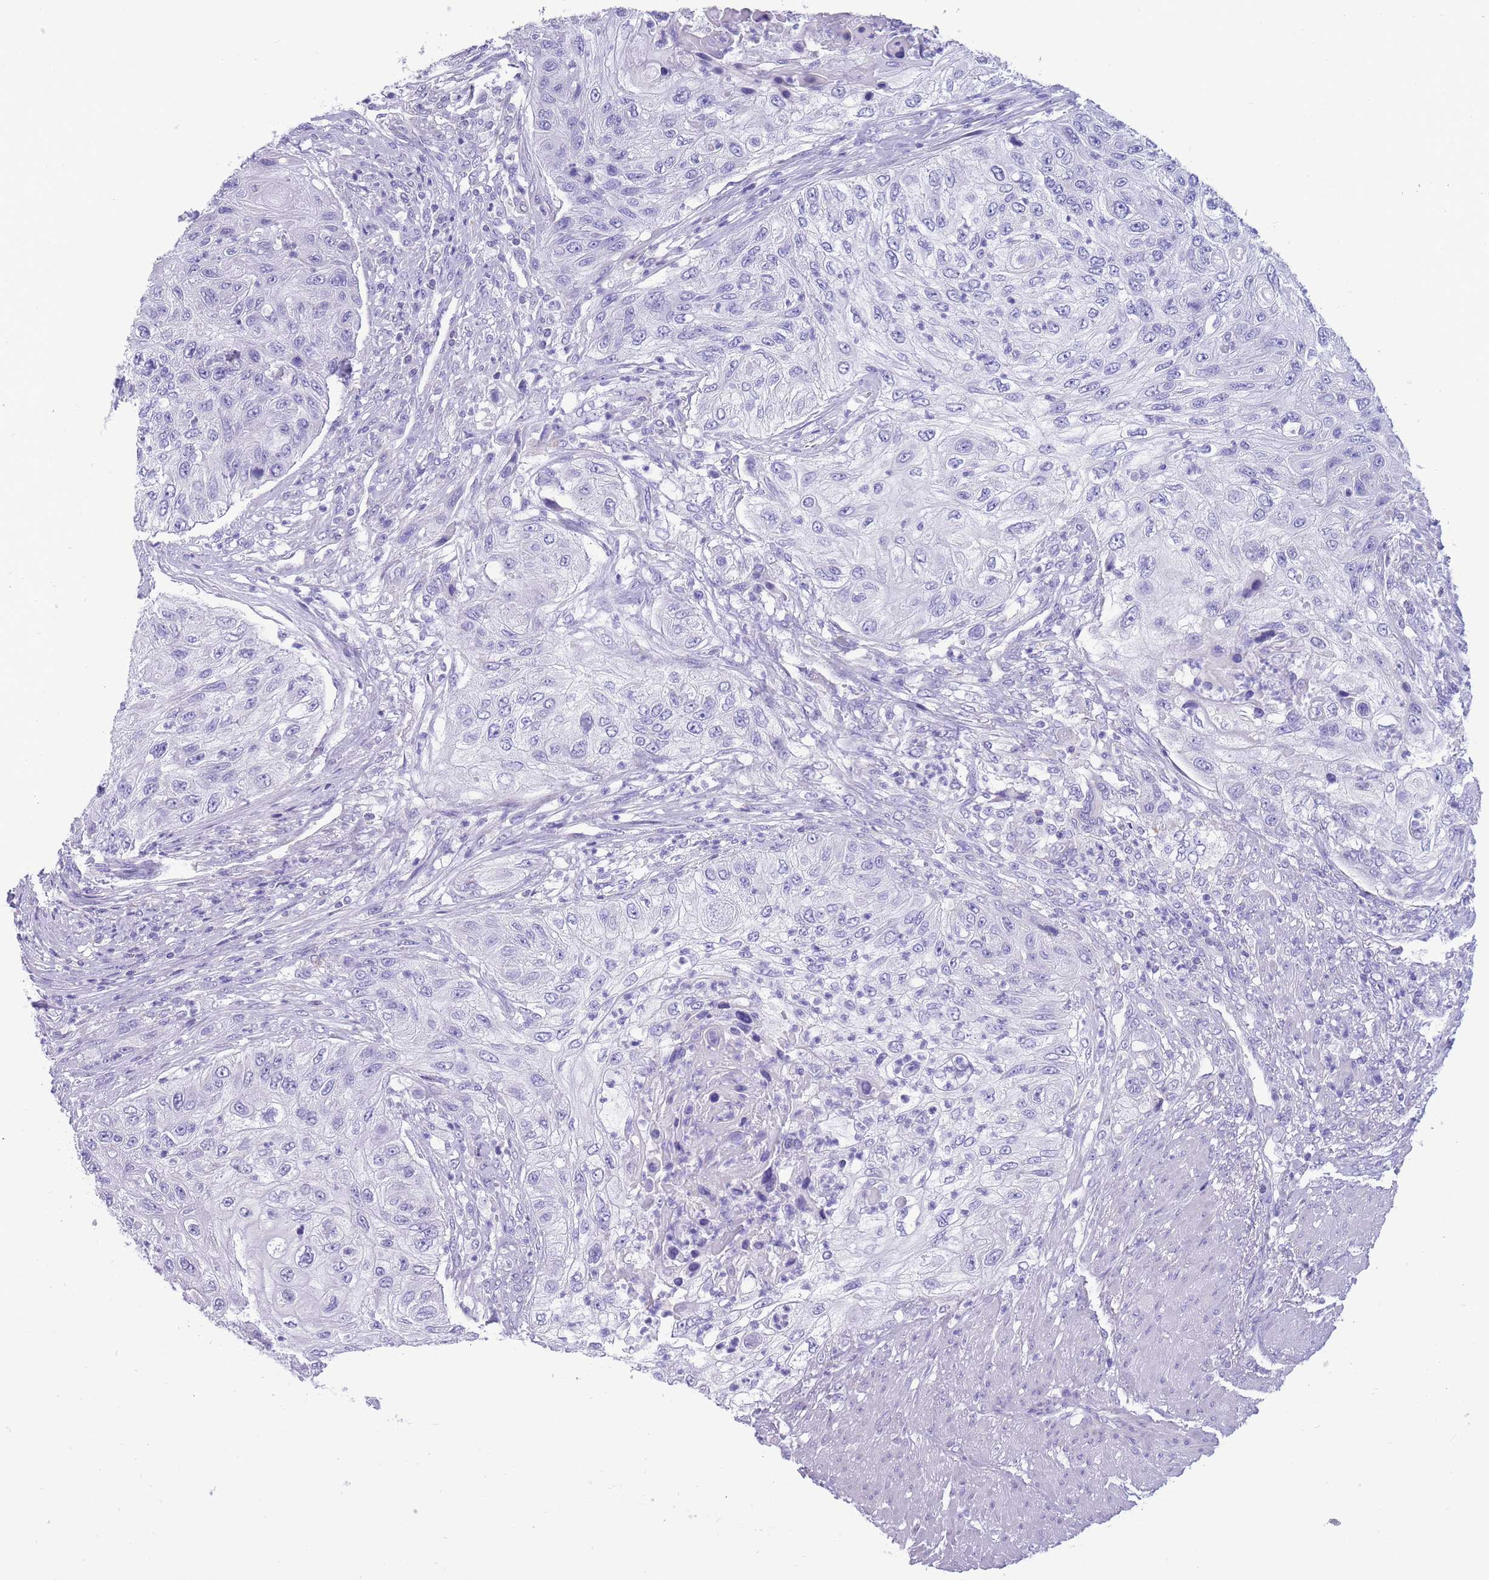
{"staining": {"intensity": "negative", "quantity": "none", "location": "none"}, "tissue": "urothelial cancer", "cell_type": "Tumor cells", "image_type": "cancer", "snomed": [{"axis": "morphology", "description": "Urothelial carcinoma, High grade"}, {"axis": "topography", "description": "Urinary bladder"}], "caption": "Protein analysis of urothelial cancer displays no significant staining in tumor cells. (DAB immunohistochemistry (IHC), high magnification).", "gene": "INTS2", "patient": {"sex": "female", "age": 60}}